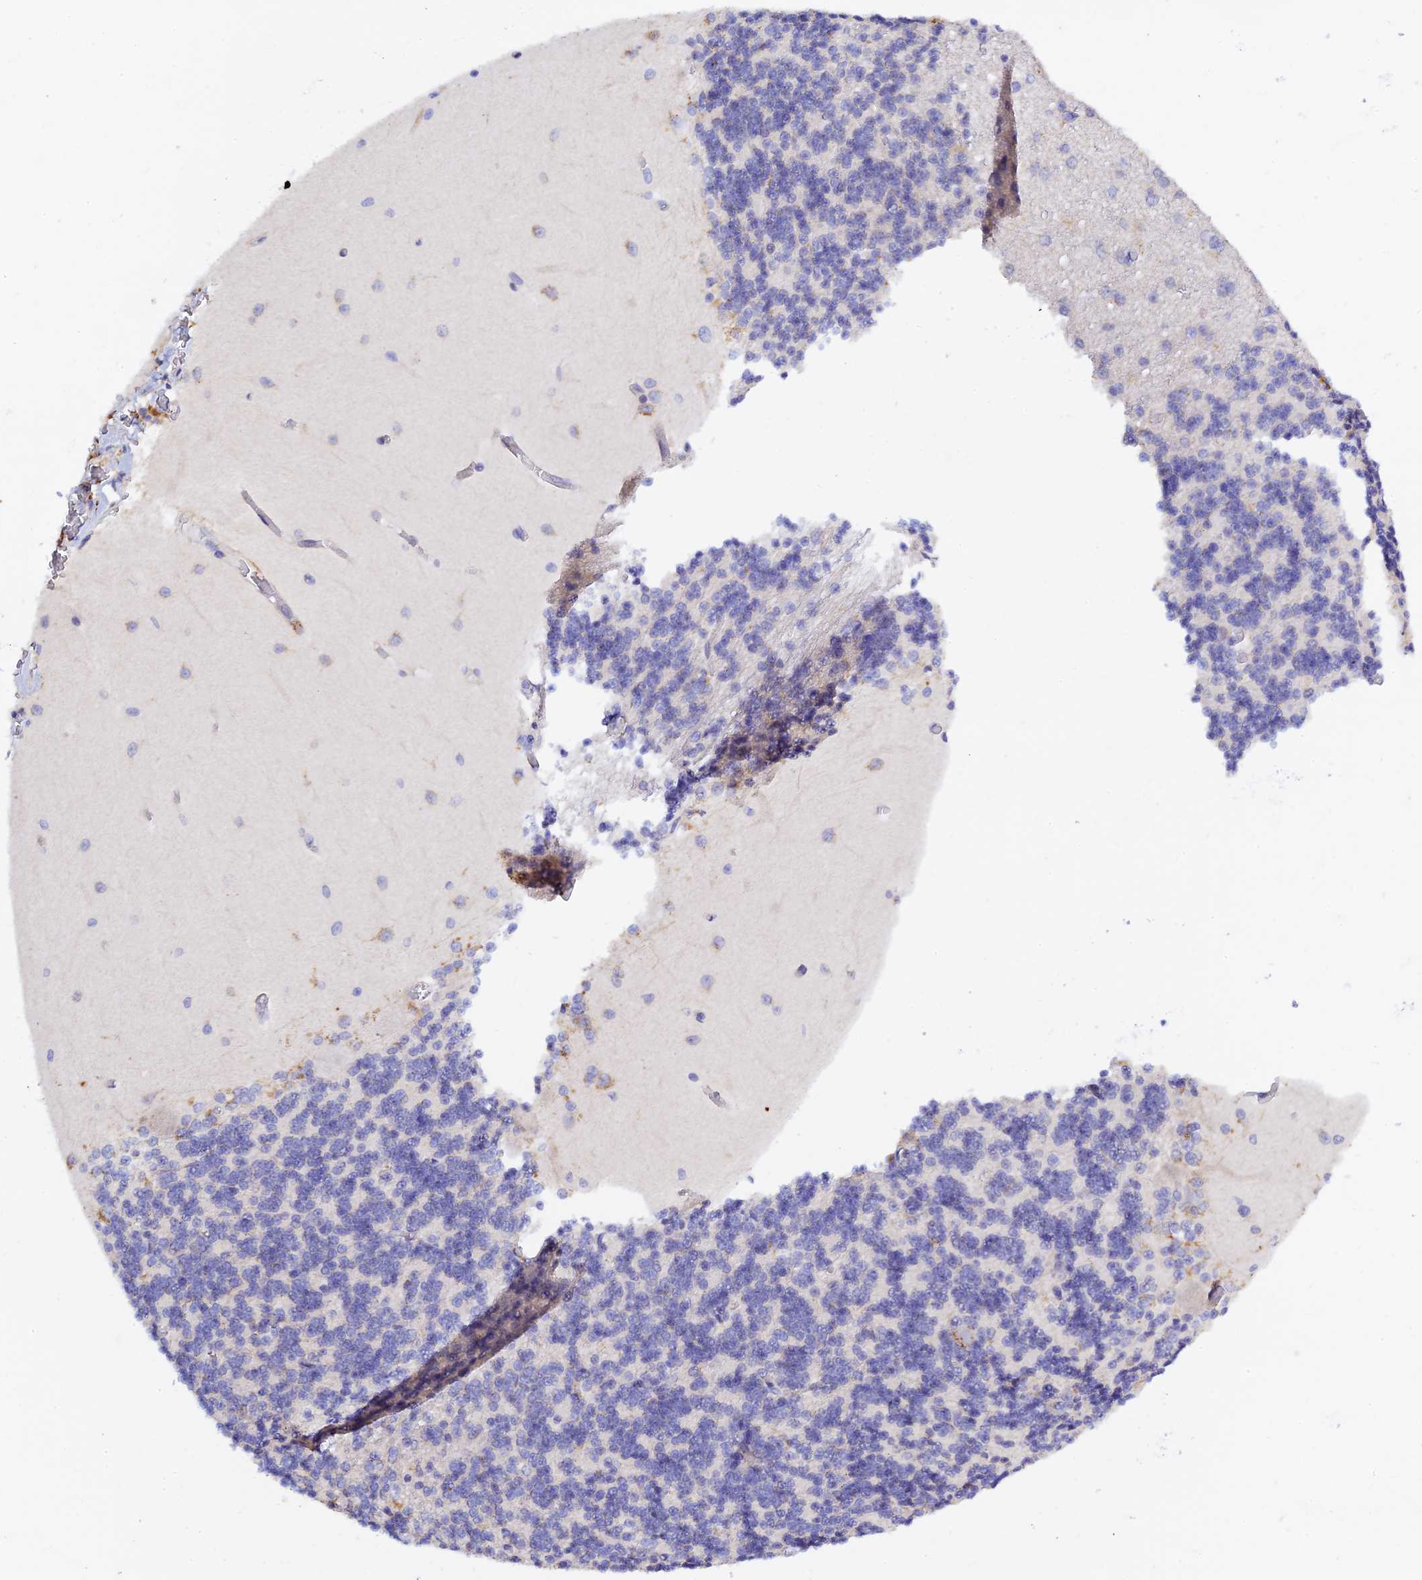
{"staining": {"intensity": "negative", "quantity": "none", "location": "none"}, "tissue": "cerebellum", "cell_type": "Cells in granular layer", "image_type": "normal", "snomed": [{"axis": "morphology", "description": "Normal tissue, NOS"}, {"axis": "topography", "description": "Cerebellum"}], "caption": "Micrograph shows no protein positivity in cells in granular layer of normal cerebellum. (Stains: DAB (3,3'-diaminobenzidine) immunohistochemistry with hematoxylin counter stain, Microscopy: brightfield microscopy at high magnification).", "gene": "RPGRIP1L", "patient": {"sex": "male", "age": 37}}